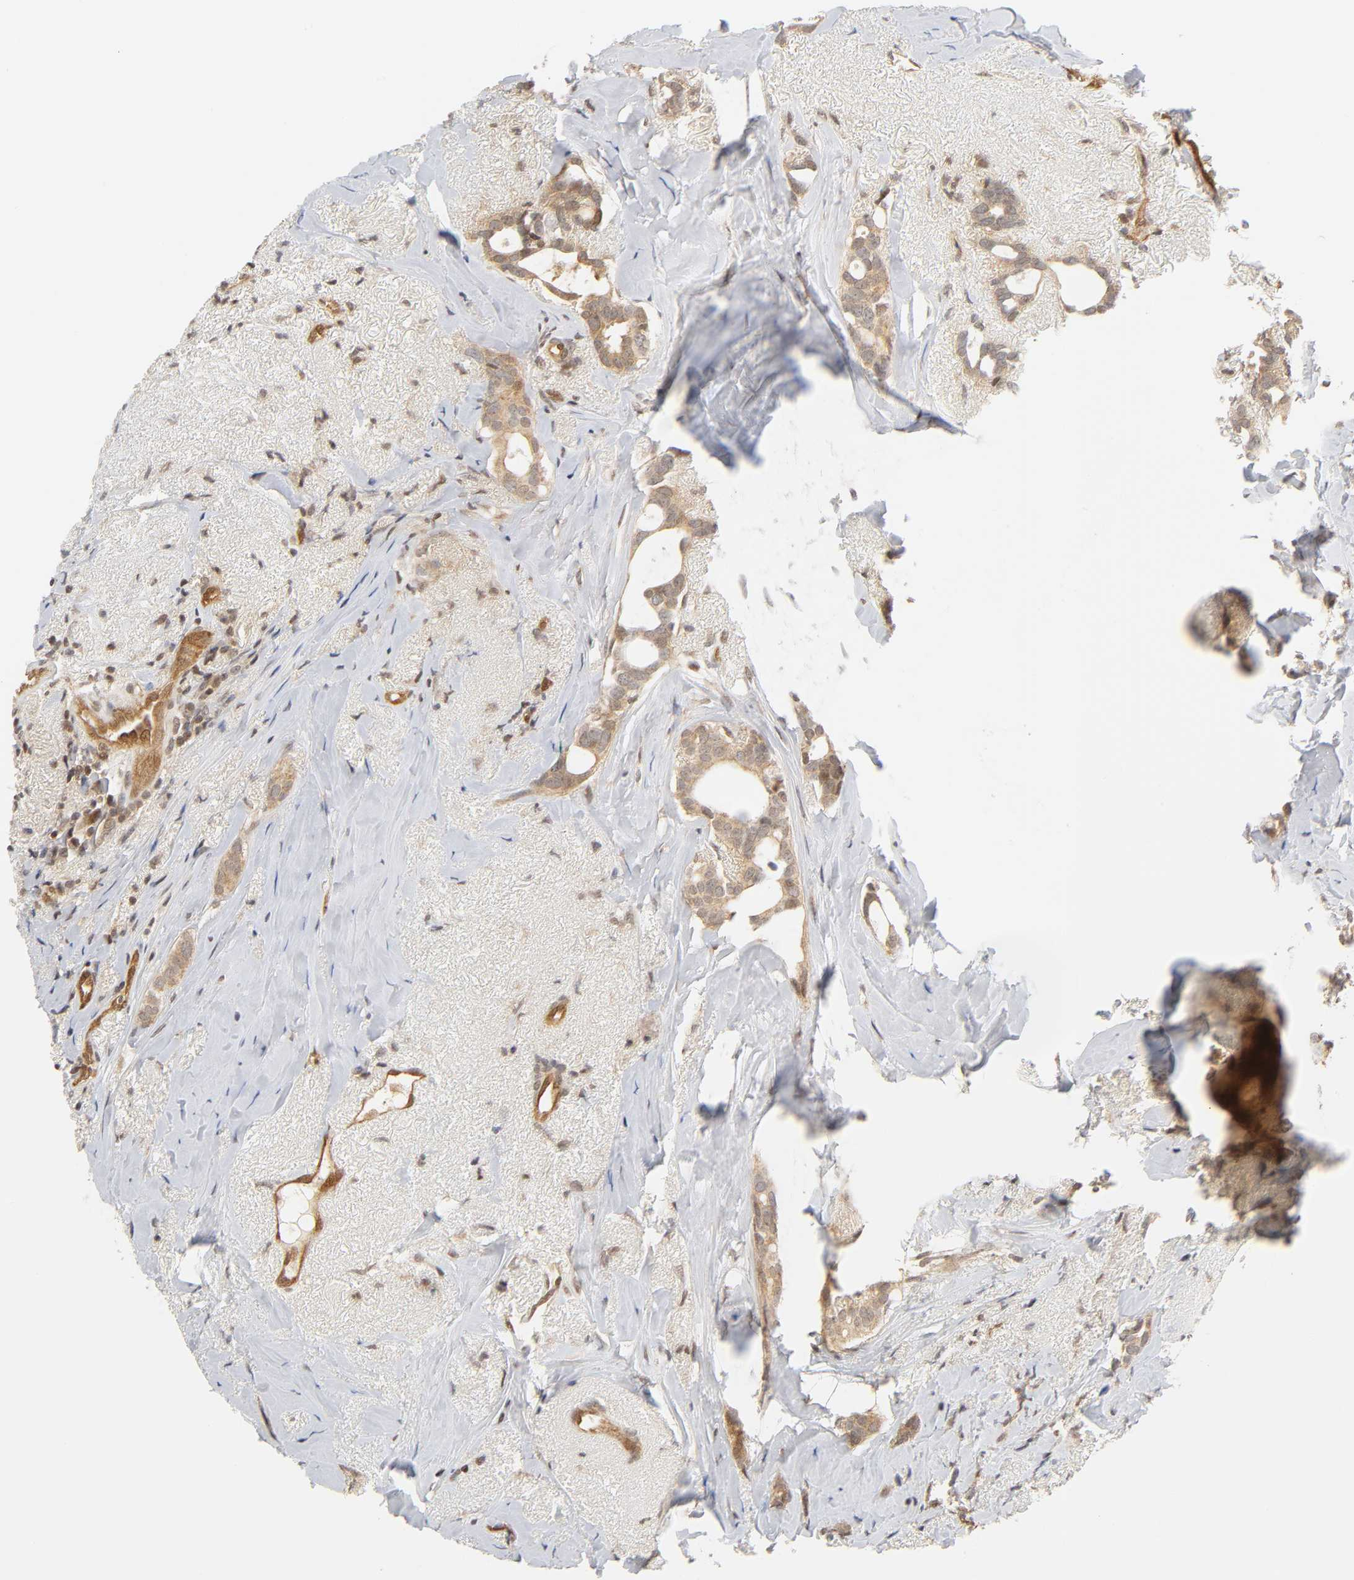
{"staining": {"intensity": "weak", "quantity": ">75%", "location": "cytoplasmic/membranous,nuclear"}, "tissue": "breast cancer", "cell_type": "Tumor cells", "image_type": "cancer", "snomed": [{"axis": "morphology", "description": "Duct carcinoma"}, {"axis": "topography", "description": "Breast"}], "caption": "Breast intraductal carcinoma stained with a protein marker reveals weak staining in tumor cells.", "gene": "CDC37", "patient": {"sex": "female", "age": 54}}